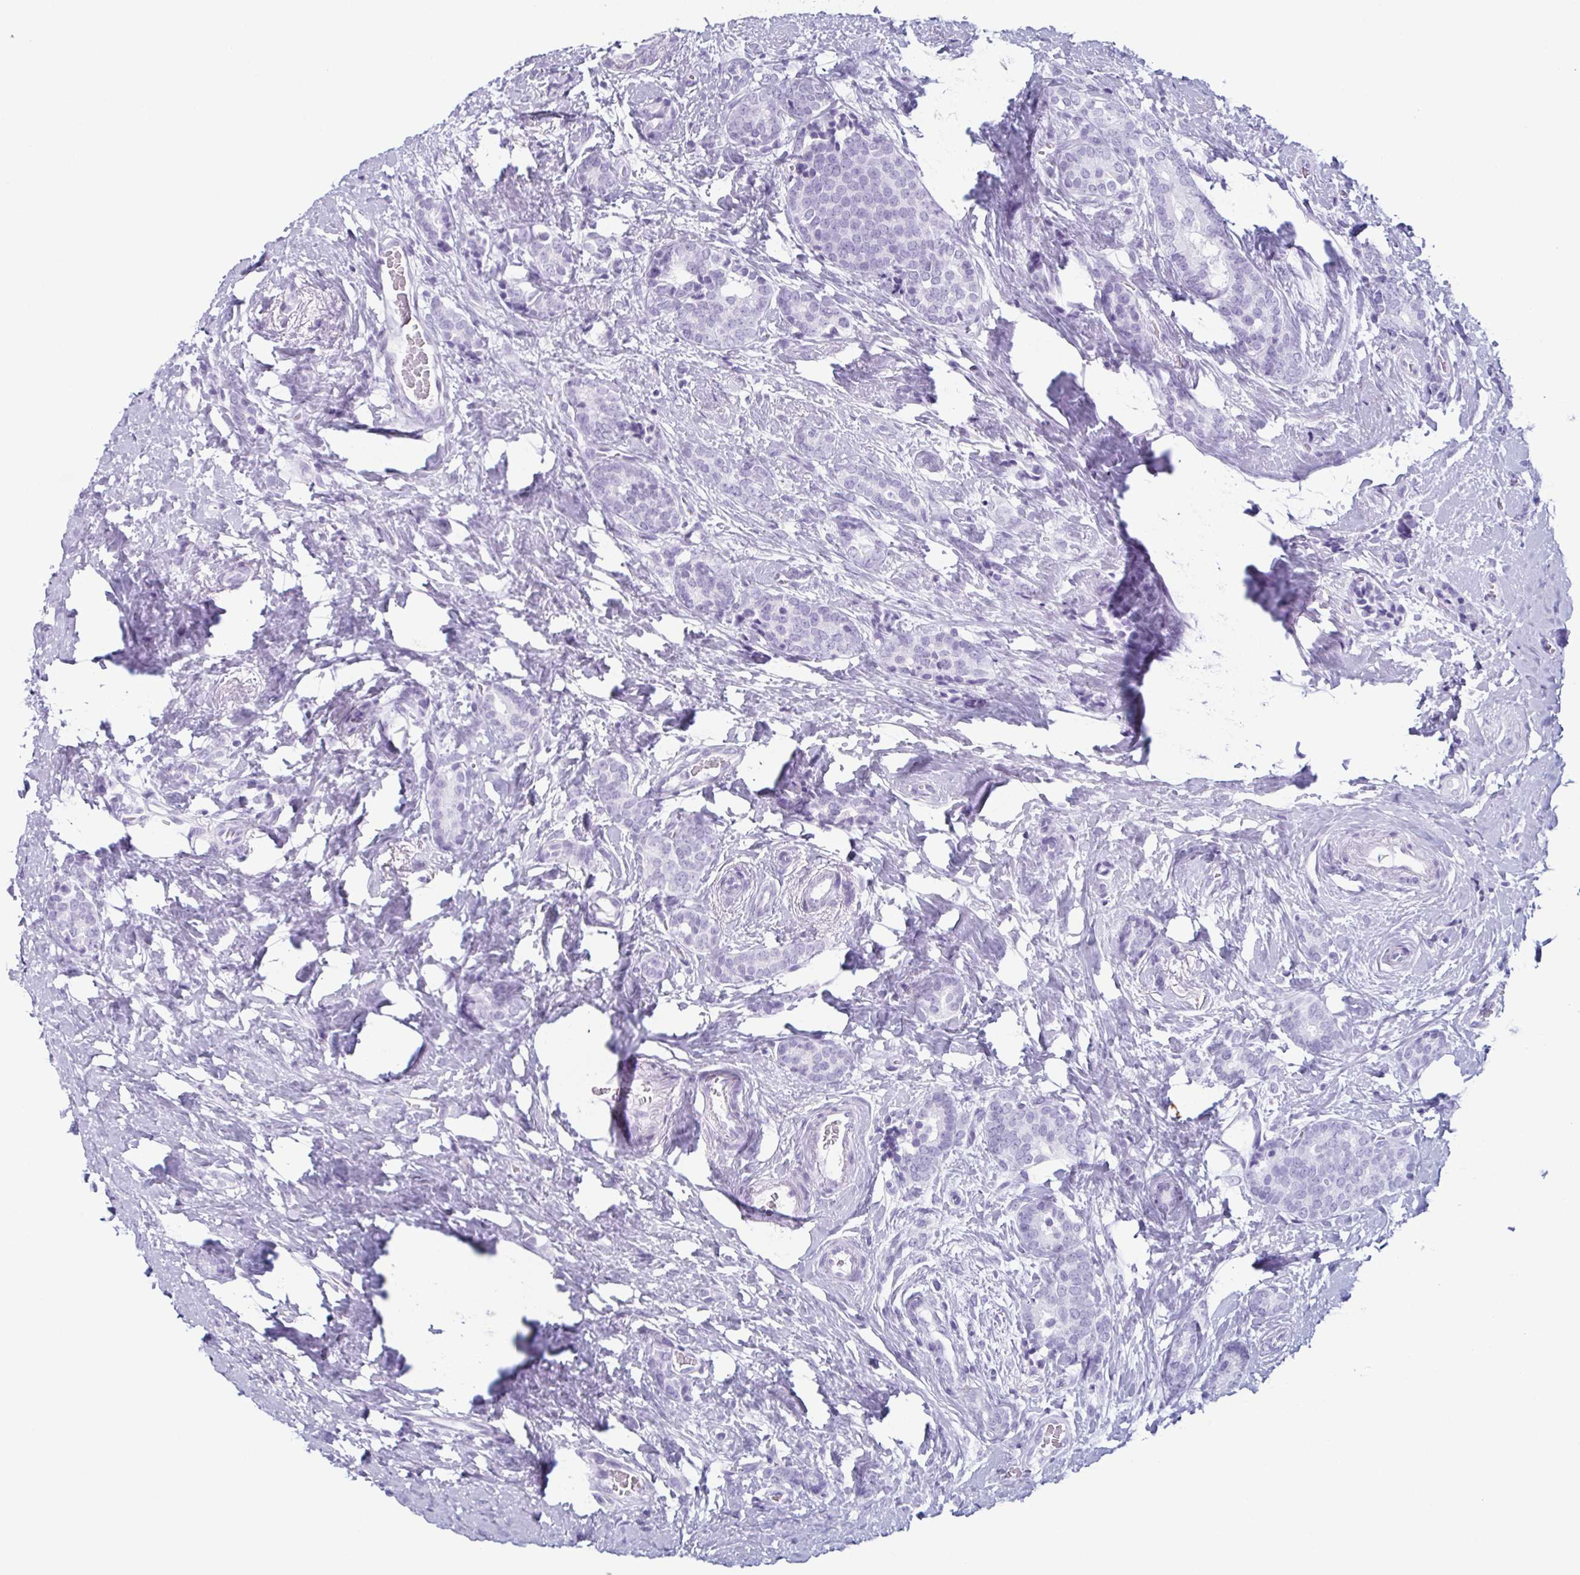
{"staining": {"intensity": "negative", "quantity": "none", "location": "none"}, "tissue": "breast cancer", "cell_type": "Tumor cells", "image_type": "cancer", "snomed": [{"axis": "morphology", "description": "Normal tissue, NOS"}, {"axis": "morphology", "description": "Duct carcinoma"}, {"axis": "topography", "description": "Breast"}], "caption": "Immunohistochemistry (IHC) histopathology image of neoplastic tissue: human intraductal carcinoma (breast) stained with DAB reveals no significant protein staining in tumor cells. (Brightfield microscopy of DAB IHC at high magnification).", "gene": "ENKUR", "patient": {"sex": "female", "age": 77}}